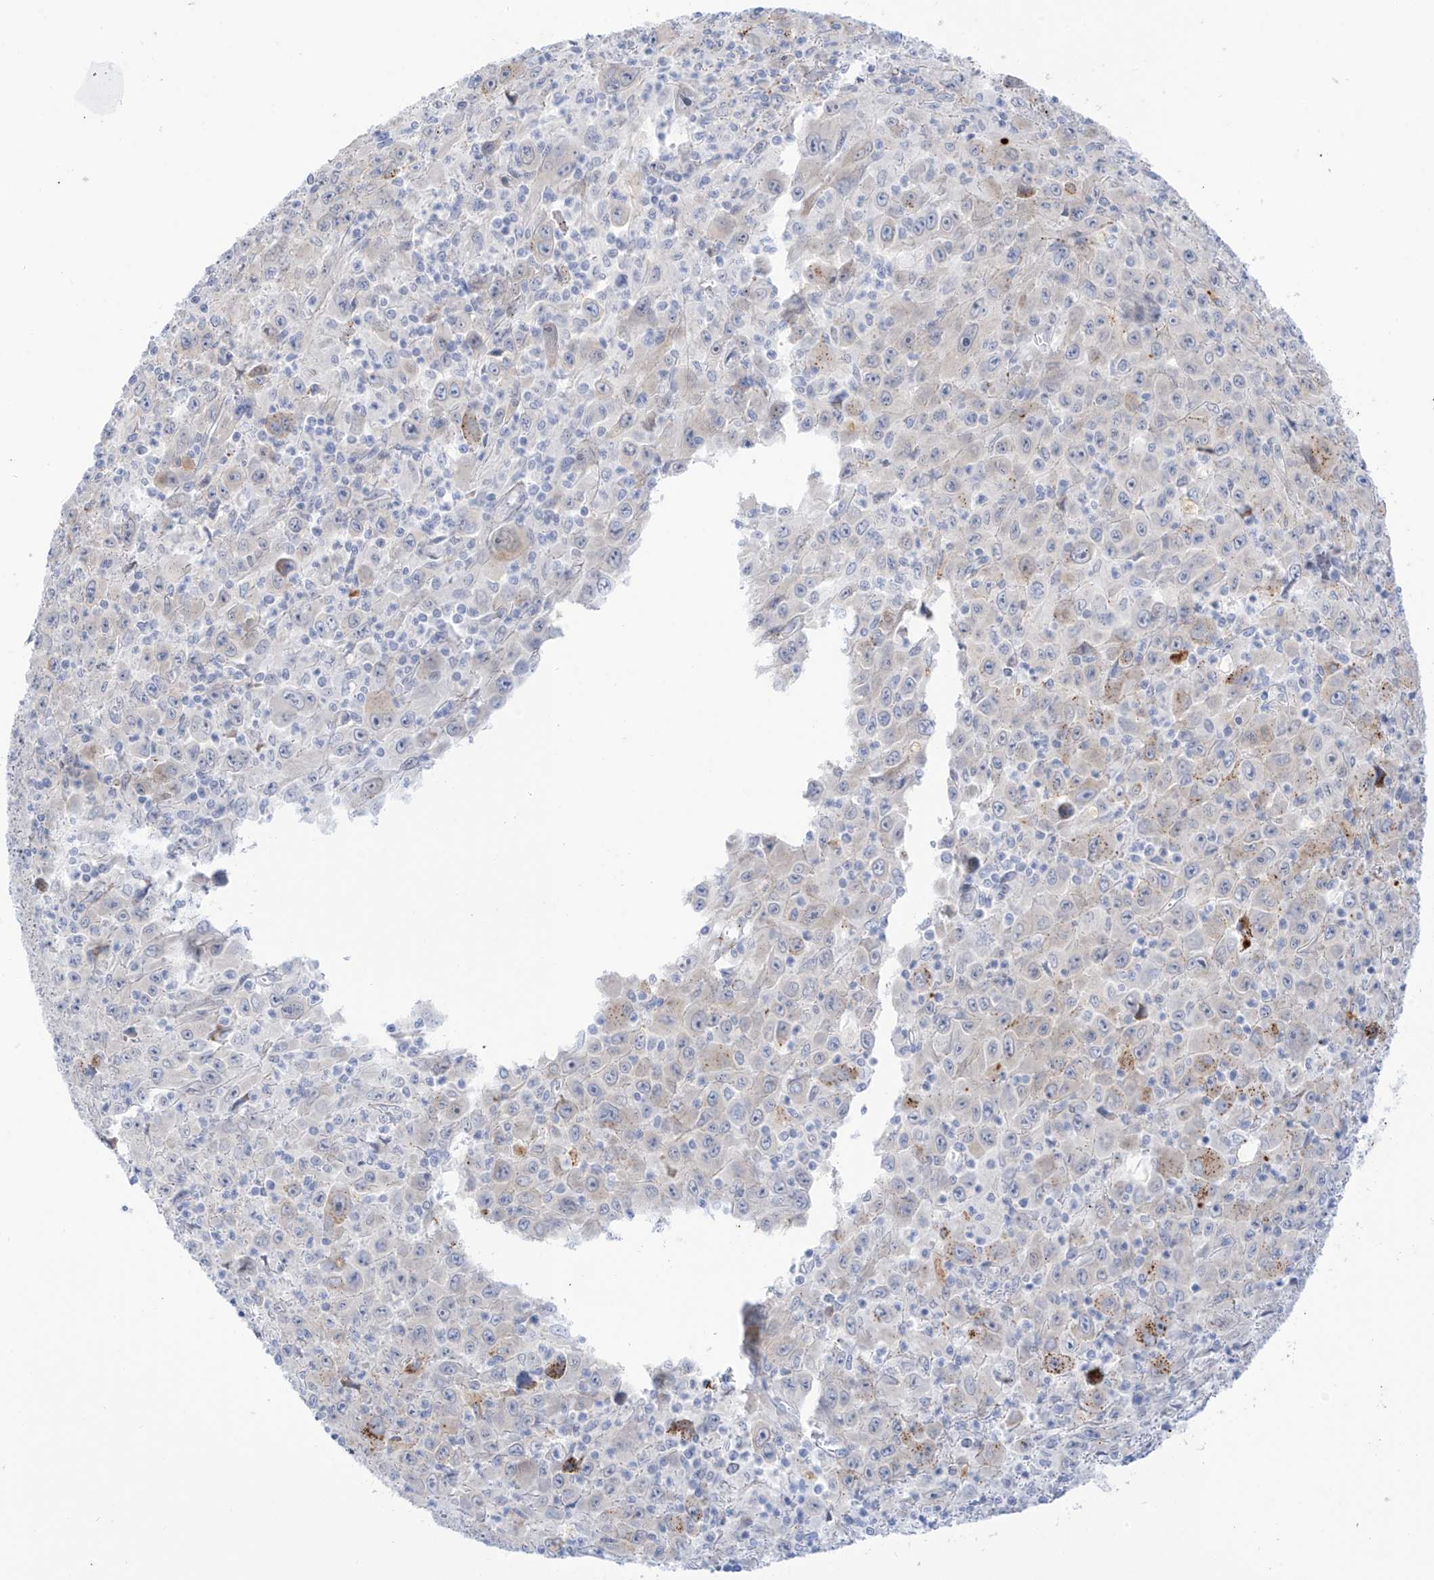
{"staining": {"intensity": "weak", "quantity": "<25%", "location": "cytoplasmic/membranous"}, "tissue": "melanoma", "cell_type": "Tumor cells", "image_type": "cancer", "snomed": [{"axis": "morphology", "description": "Malignant melanoma, Metastatic site"}, {"axis": "topography", "description": "Skin"}], "caption": "Tumor cells are negative for protein expression in human malignant melanoma (metastatic site).", "gene": "PSPH", "patient": {"sex": "female", "age": 56}}